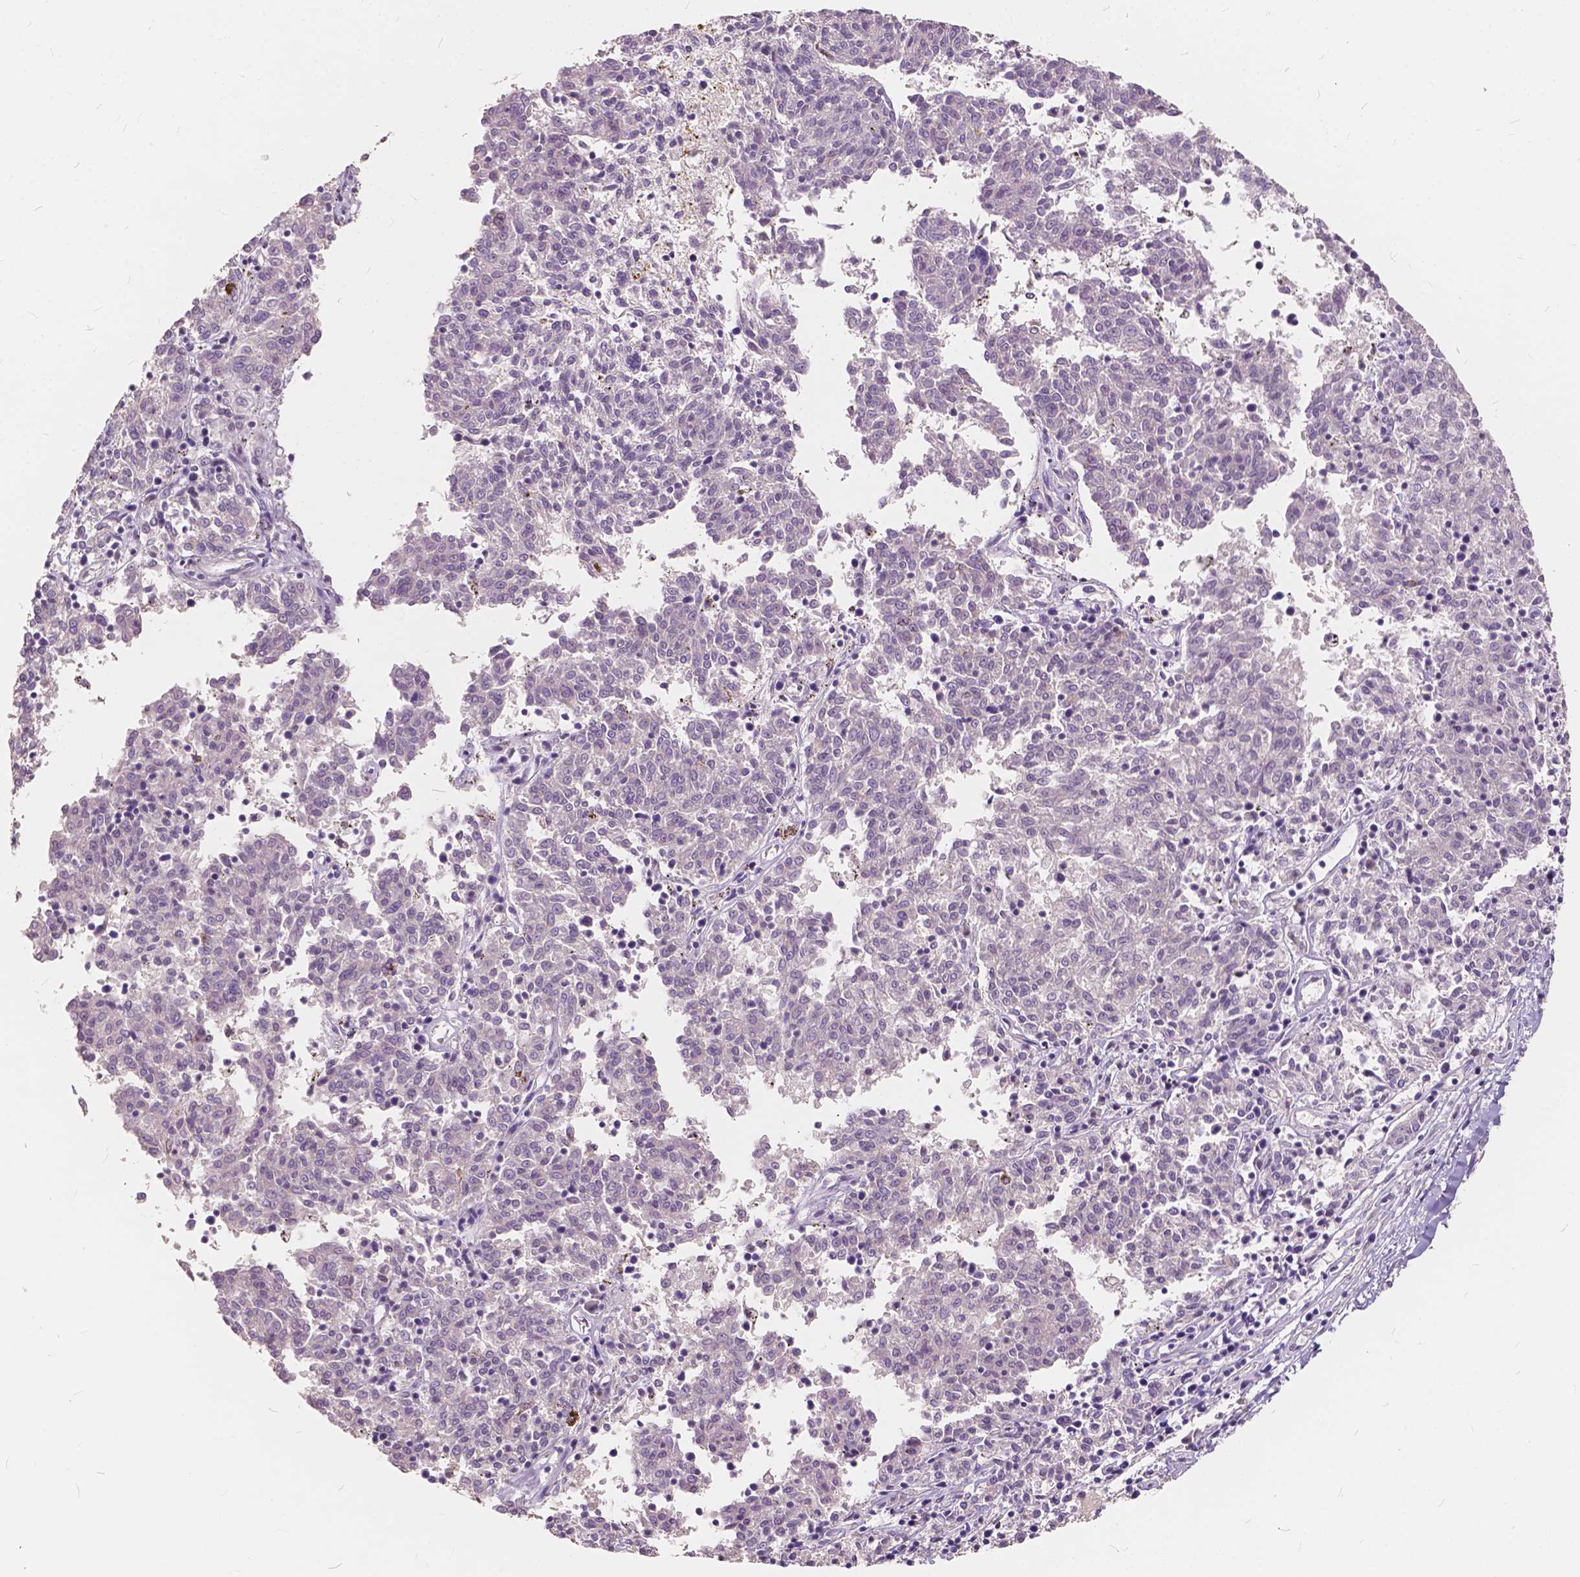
{"staining": {"intensity": "negative", "quantity": "none", "location": "none"}, "tissue": "melanoma", "cell_type": "Tumor cells", "image_type": "cancer", "snomed": [{"axis": "morphology", "description": "Malignant melanoma, NOS"}, {"axis": "topography", "description": "Skin"}], "caption": "Immunohistochemistry (IHC) of human melanoma reveals no staining in tumor cells.", "gene": "SLC7A8", "patient": {"sex": "female", "age": 72}}